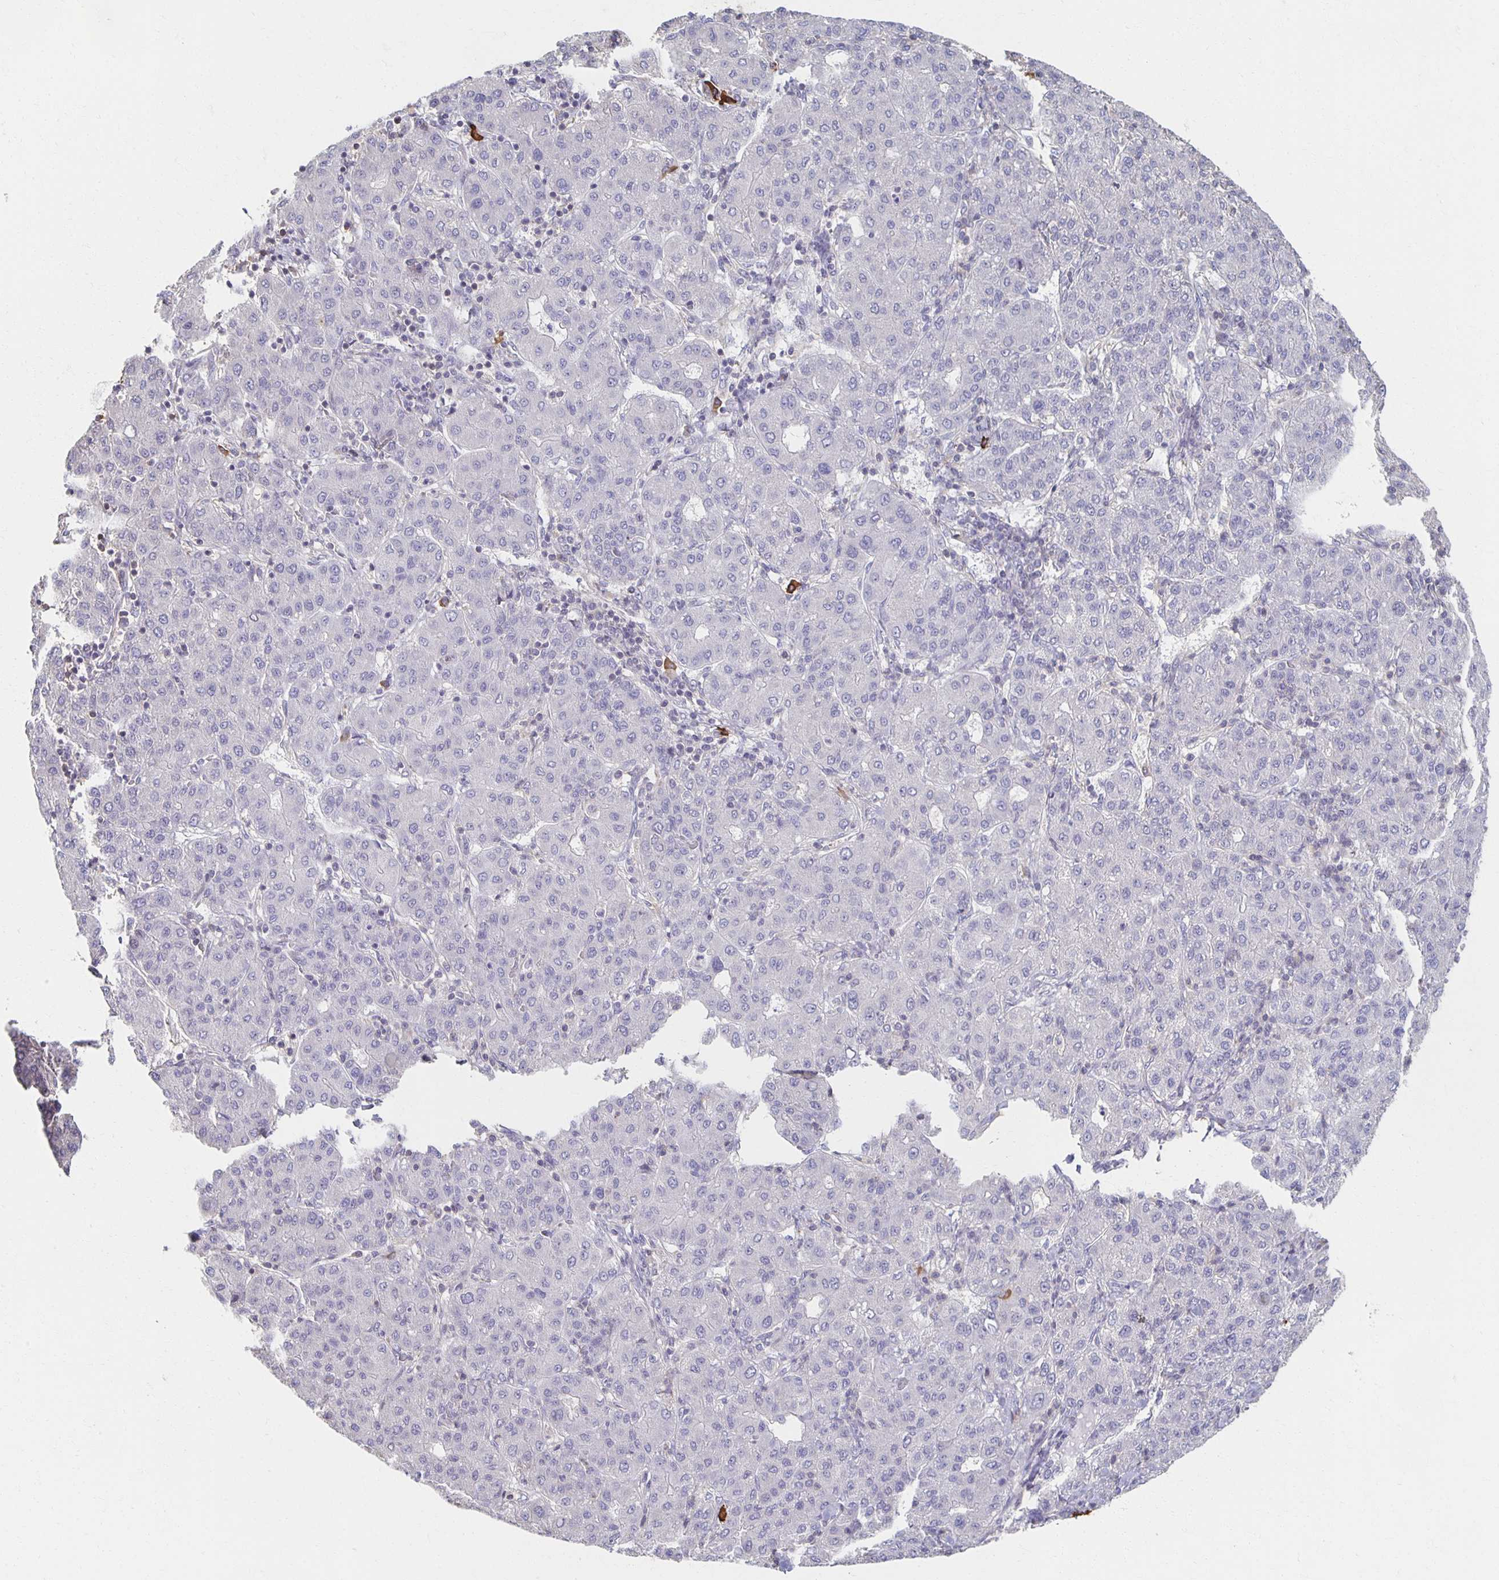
{"staining": {"intensity": "negative", "quantity": "none", "location": "none"}, "tissue": "liver cancer", "cell_type": "Tumor cells", "image_type": "cancer", "snomed": [{"axis": "morphology", "description": "Carcinoma, Hepatocellular, NOS"}, {"axis": "topography", "description": "Liver"}], "caption": "IHC micrograph of neoplastic tissue: human liver cancer stained with DAB (3,3'-diaminobenzidine) shows no significant protein staining in tumor cells.", "gene": "ZNF692", "patient": {"sex": "male", "age": 65}}